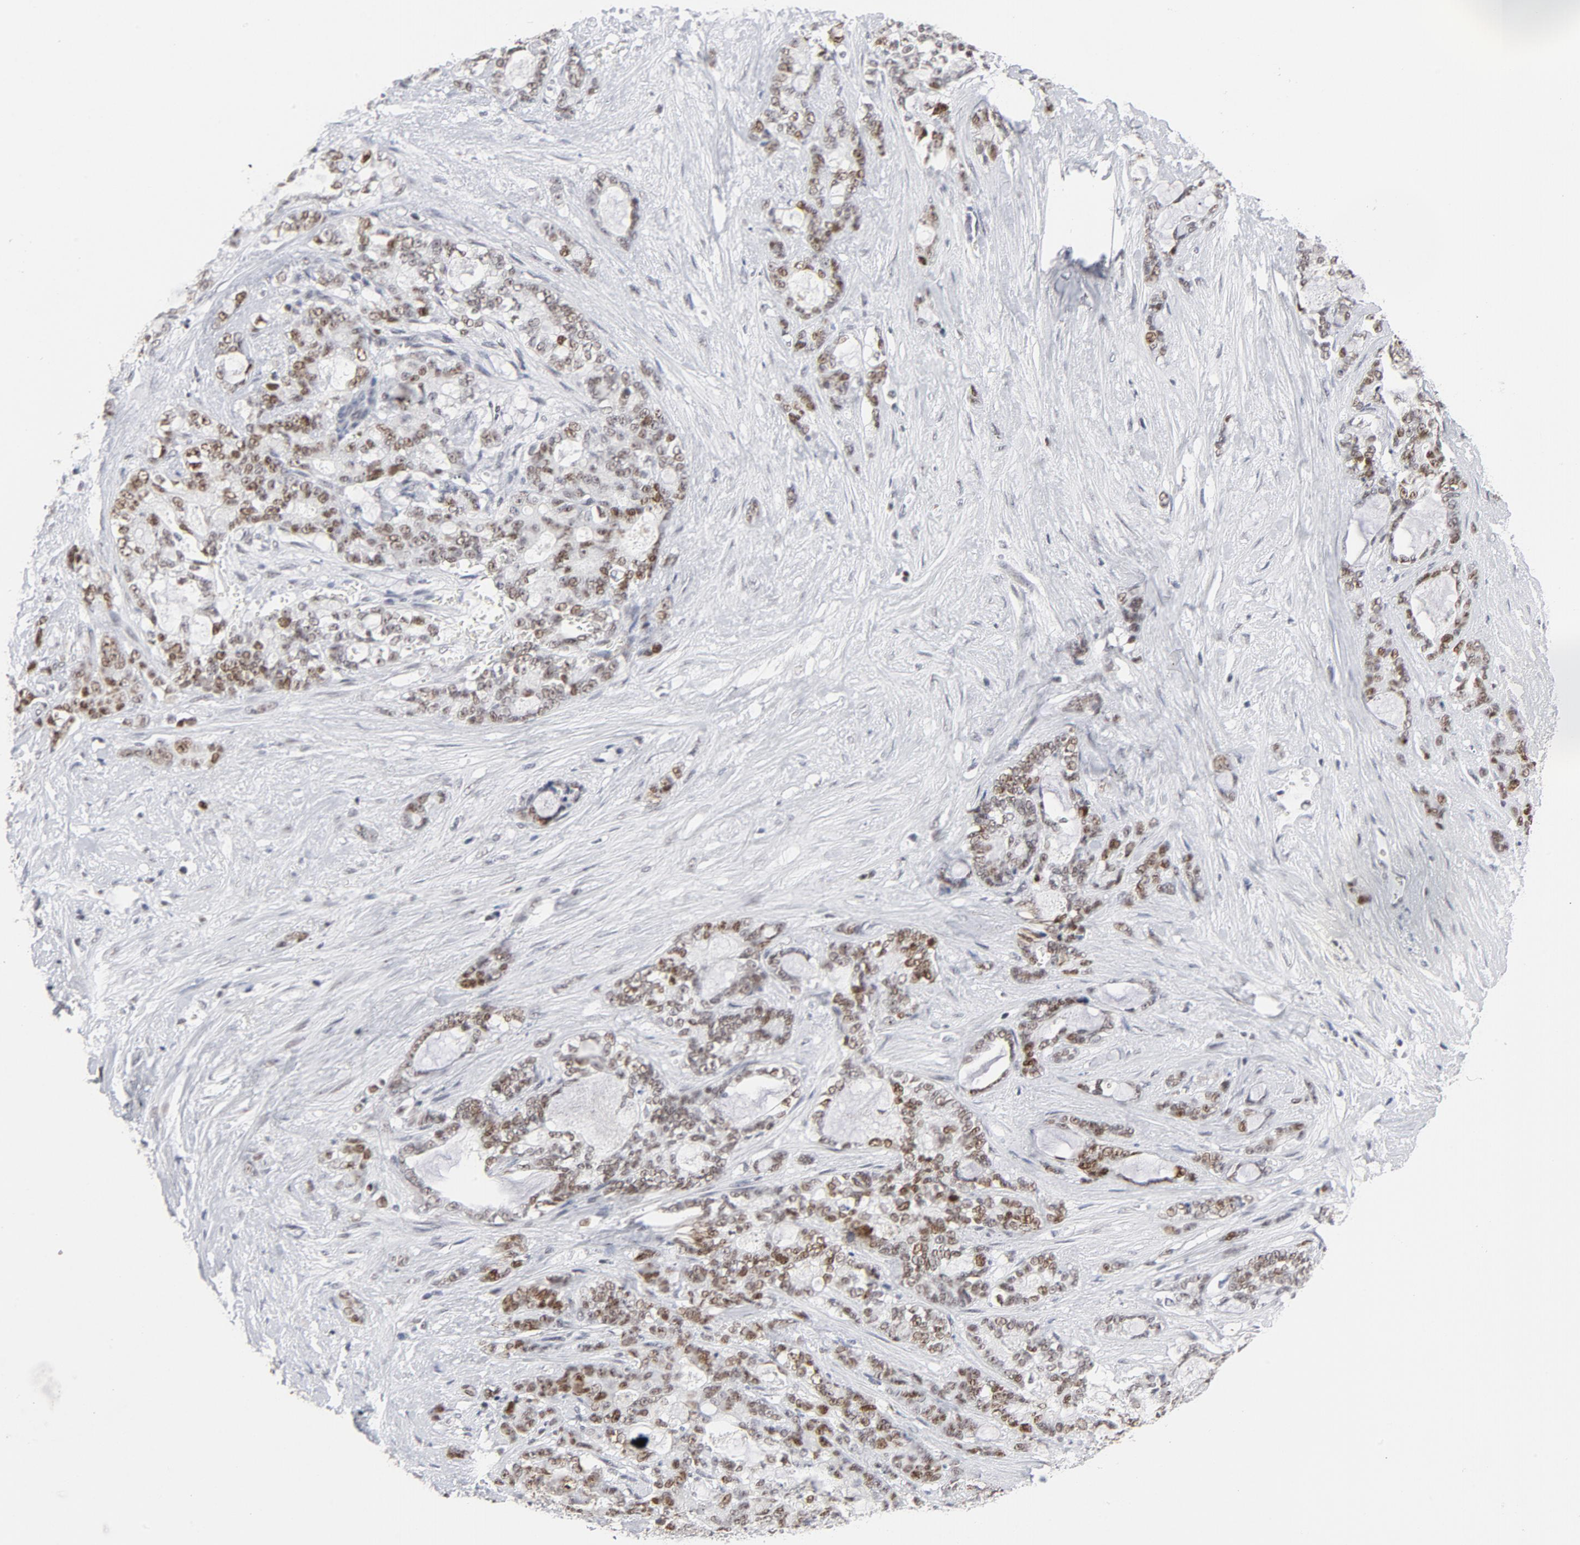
{"staining": {"intensity": "weak", "quantity": "25%-75%", "location": "nuclear"}, "tissue": "pancreatic cancer", "cell_type": "Tumor cells", "image_type": "cancer", "snomed": [{"axis": "morphology", "description": "Adenocarcinoma, NOS"}, {"axis": "topography", "description": "Pancreas"}], "caption": "Immunohistochemical staining of human pancreatic cancer (adenocarcinoma) displays low levels of weak nuclear protein staining in about 25%-75% of tumor cells.", "gene": "RFC4", "patient": {"sex": "female", "age": 73}}